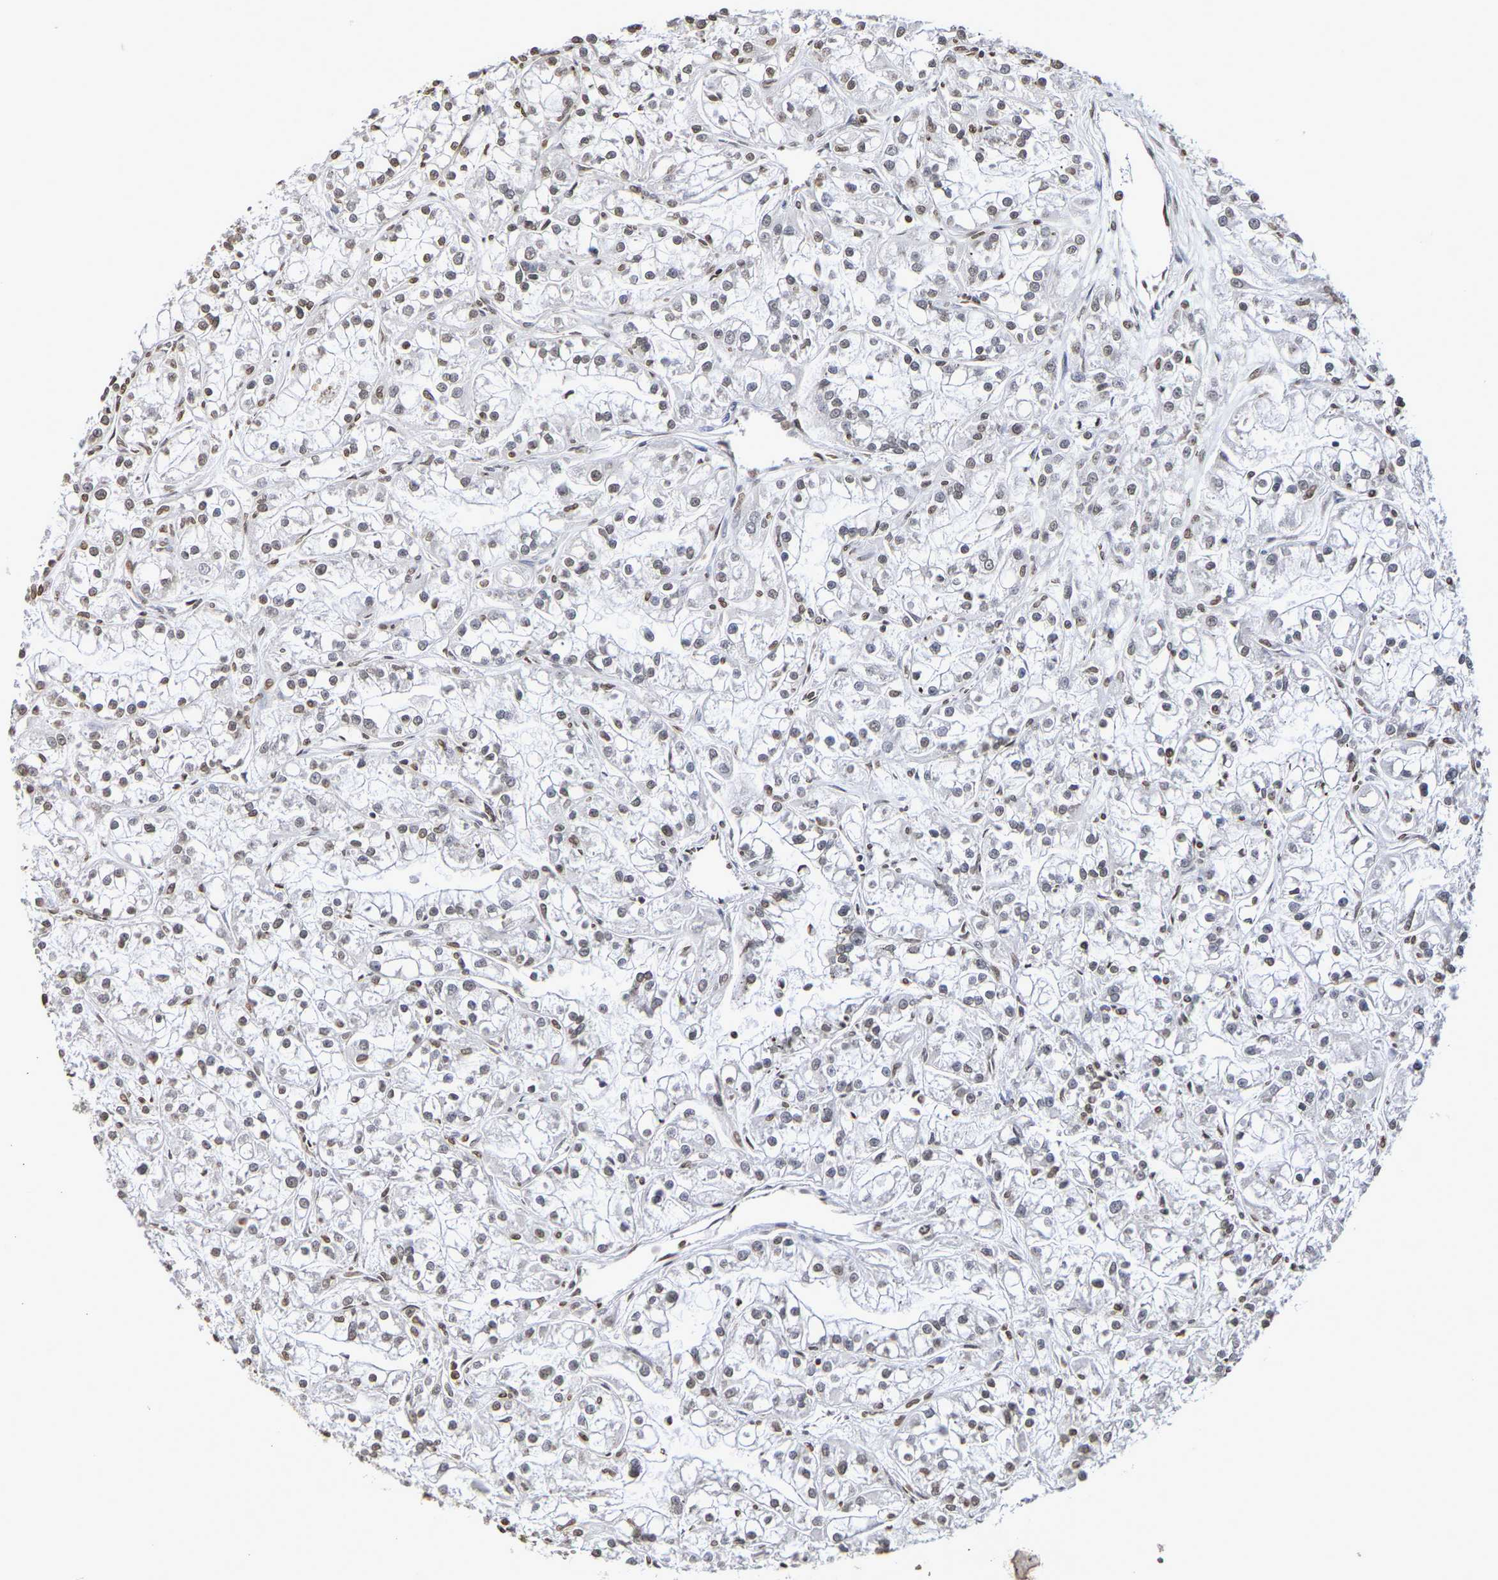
{"staining": {"intensity": "weak", "quantity": "25%-75%", "location": "nuclear"}, "tissue": "renal cancer", "cell_type": "Tumor cells", "image_type": "cancer", "snomed": [{"axis": "morphology", "description": "Adenocarcinoma, NOS"}, {"axis": "topography", "description": "Kidney"}], "caption": "Brown immunohistochemical staining in renal adenocarcinoma shows weak nuclear expression in about 25%-75% of tumor cells. (DAB (3,3'-diaminobenzidine) IHC with brightfield microscopy, high magnification).", "gene": "ATF4", "patient": {"sex": "female", "age": 52}}